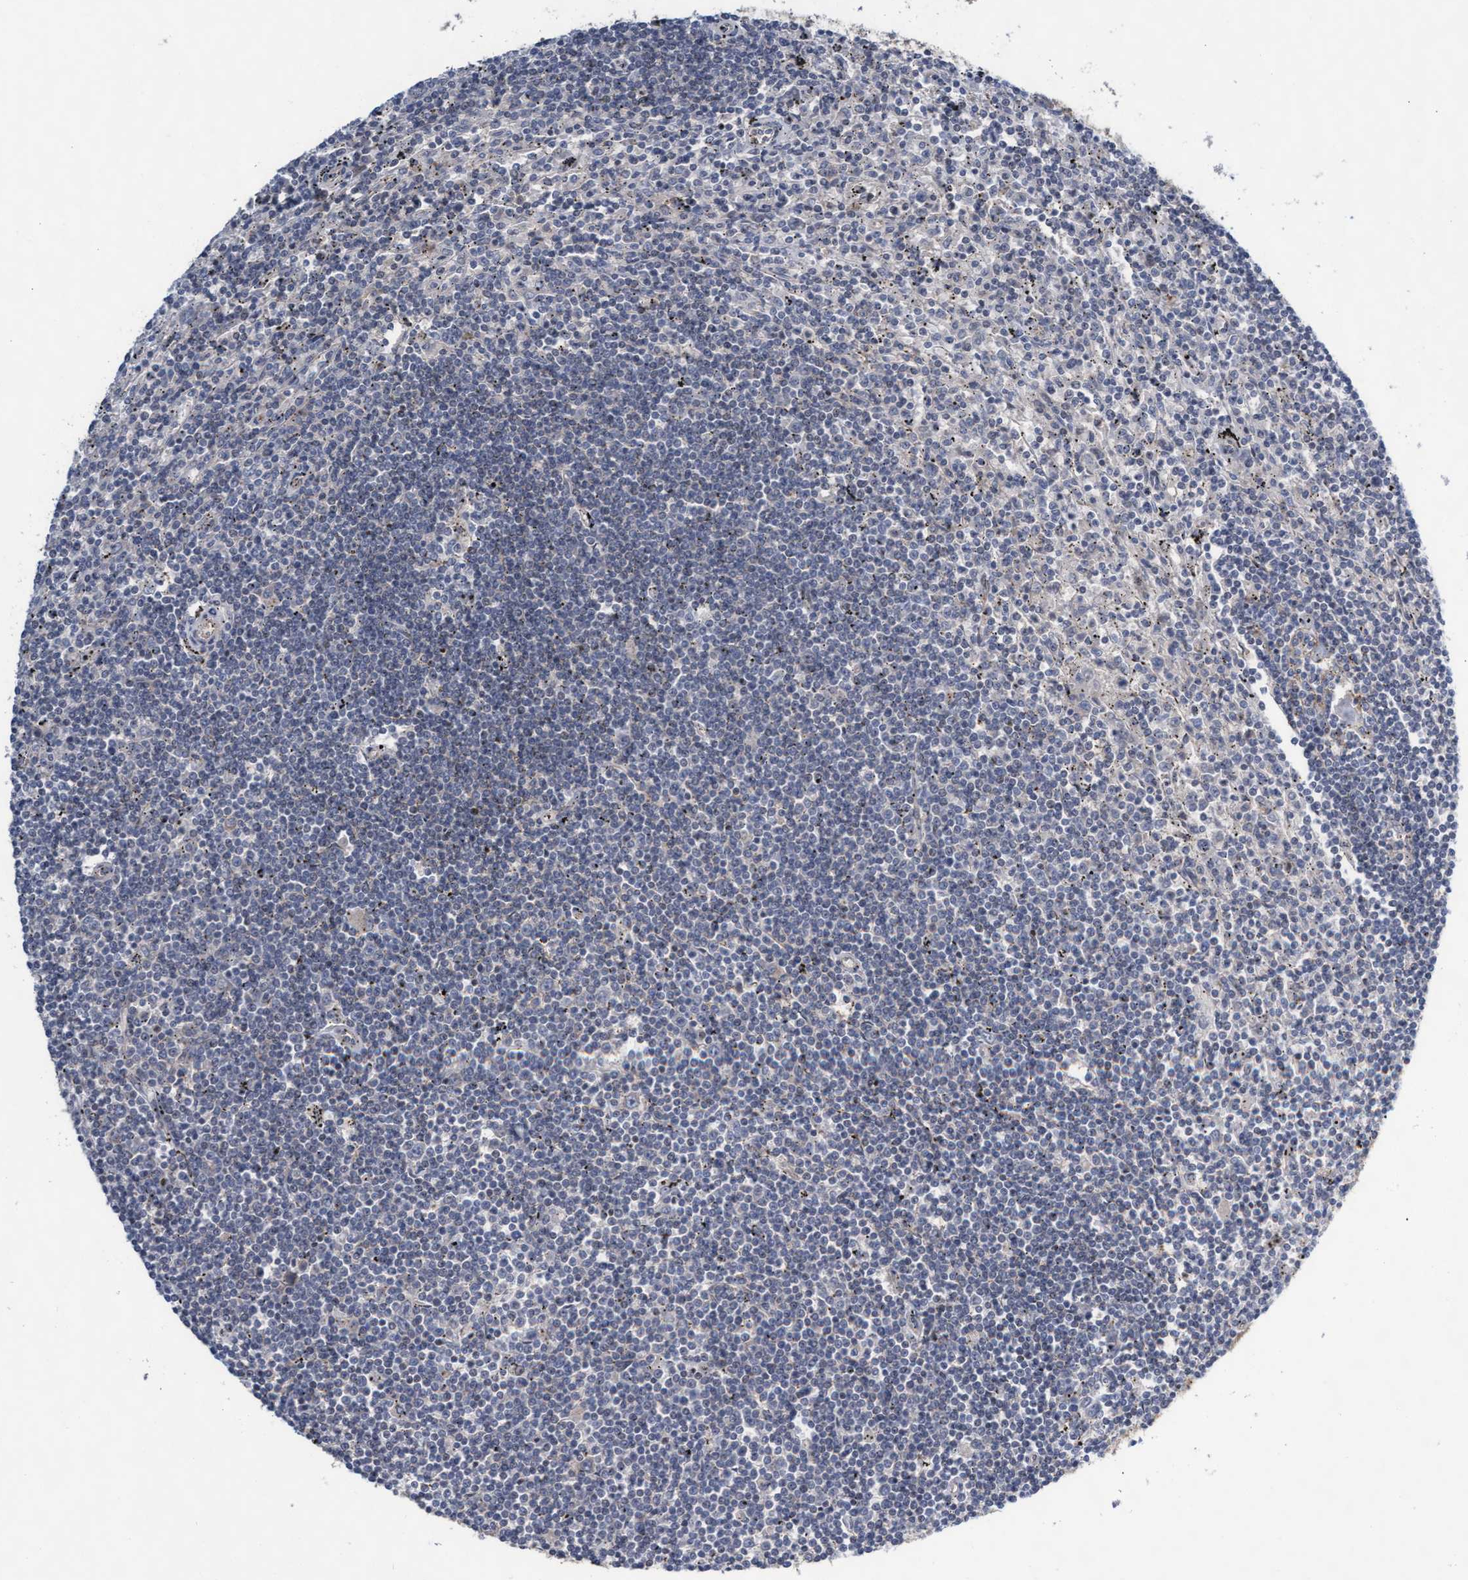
{"staining": {"intensity": "negative", "quantity": "none", "location": "none"}, "tissue": "lymphoma", "cell_type": "Tumor cells", "image_type": "cancer", "snomed": [{"axis": "morphology", "description": "Malignant lymphoma, non-Hodgkin's type, Low grade"}, {"axis": "topography", "description": "Spleen"}], "caption": "Image shows no significant protein positivity in tumor cells of malignant lymphoma, non-Hodgkin's type (low-grade). (Stains: DAB immunohistochemistry with hematoxylin counter stain, Microscopy: brightfield microscopy at high magnification).", "gene": "ABCF2", "patient": {"sex": "male", "age": 76}}